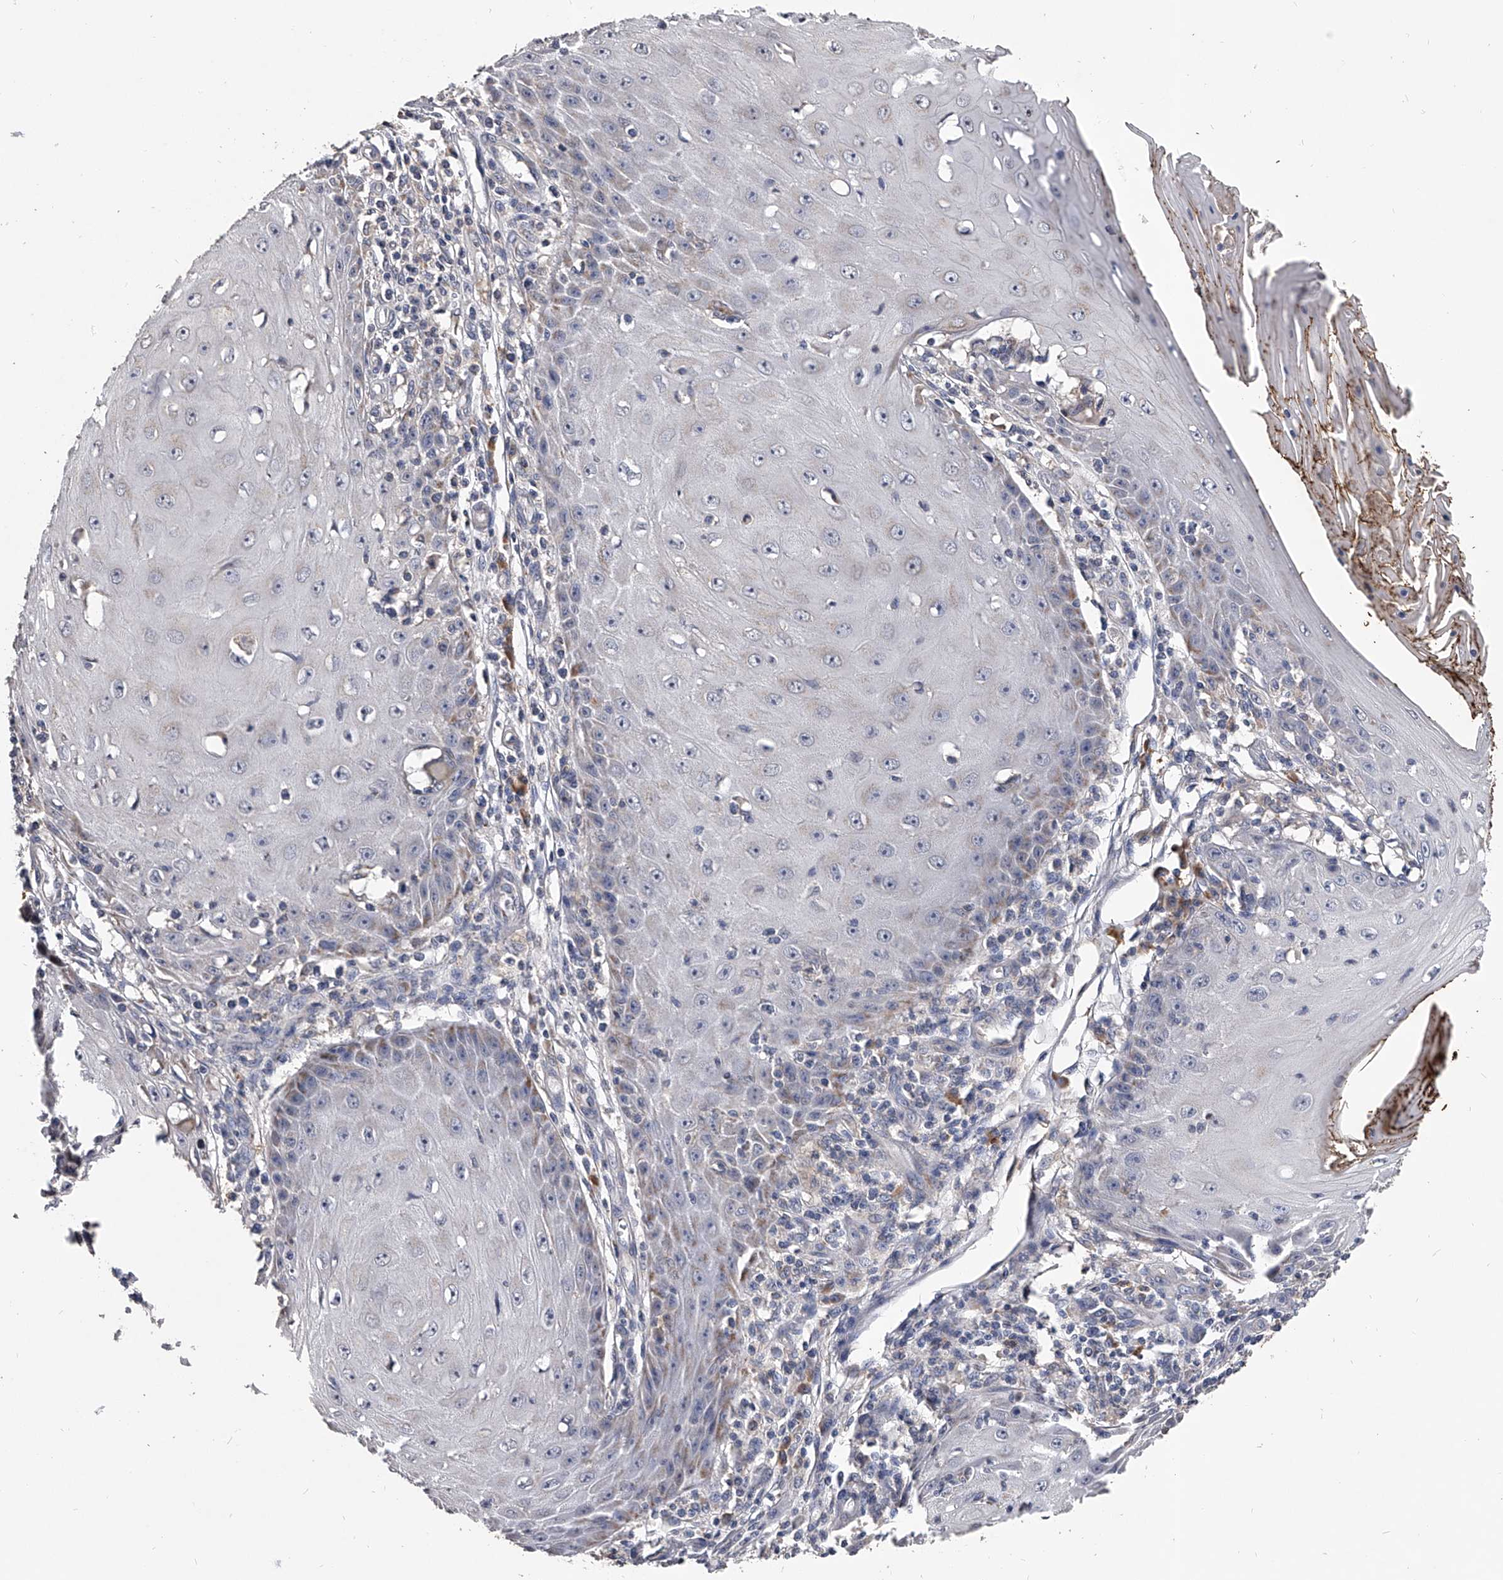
{"staining": {"intensity": "weak", "quantity": "<25%", "location": "cytoplasmic/membranous"}, "tissue": "skin cancer", "cell_type": "Tumor cells", "image_type": "cancer", "snomed": [{"axis": "morphology", "description": "Squamous cell carcinoma, NOS"}, {"axis": "topography", "description": "Skin"}], "caption": "IHC image of neoplastic tissue: human skin cancer stained with DAB (3,3'-diaminobenzidine) exhibits no significant protein expression in tumor cells.", "gene": "NRP1", "patient": {"sex": "female", "age": 73}}